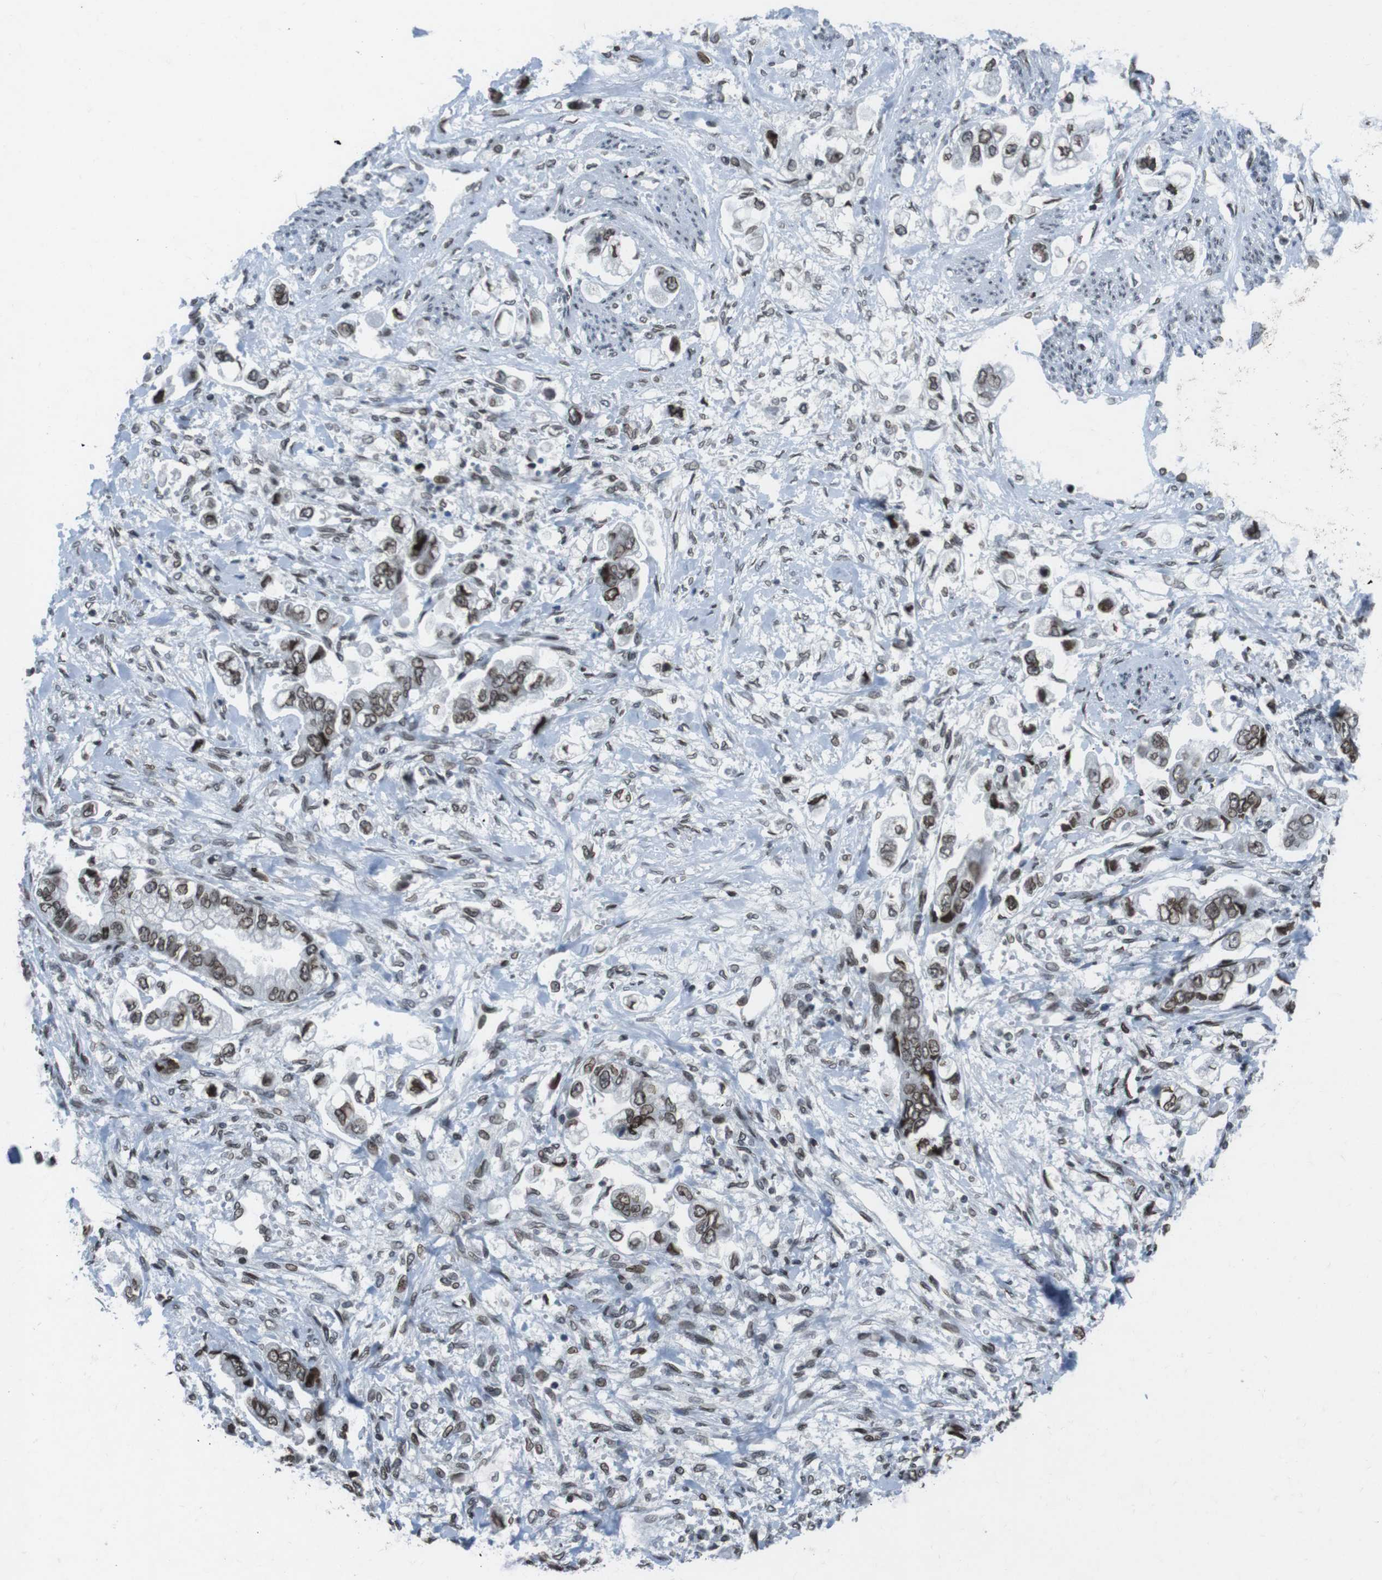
{"staining": {"intensity": "moderate", "quantity": ">75%", "location": "cytoplasmic/membranous,nuclear"}, "tissue": "stomach cancer", "cell_type": "Tumor cells", "image_type": "cancer", "snomed": [{"axis": "morphology", "description": "Normal tissue, NOS"}, {"axis": "morphology", "description": "Adenocarcinoma, NOS"}, {"axis": "topography", "description": "Stomach"}], "caption": "About >75% of tumor cells in stomach cancer (adenocarcinoma) display moderate cytoplasmic/membranous and nuclear protein staining as visualized by brown immunohistochemical staining.", "gene": "MAD1L1", "patient": {"sex": "male", "age": 62}}